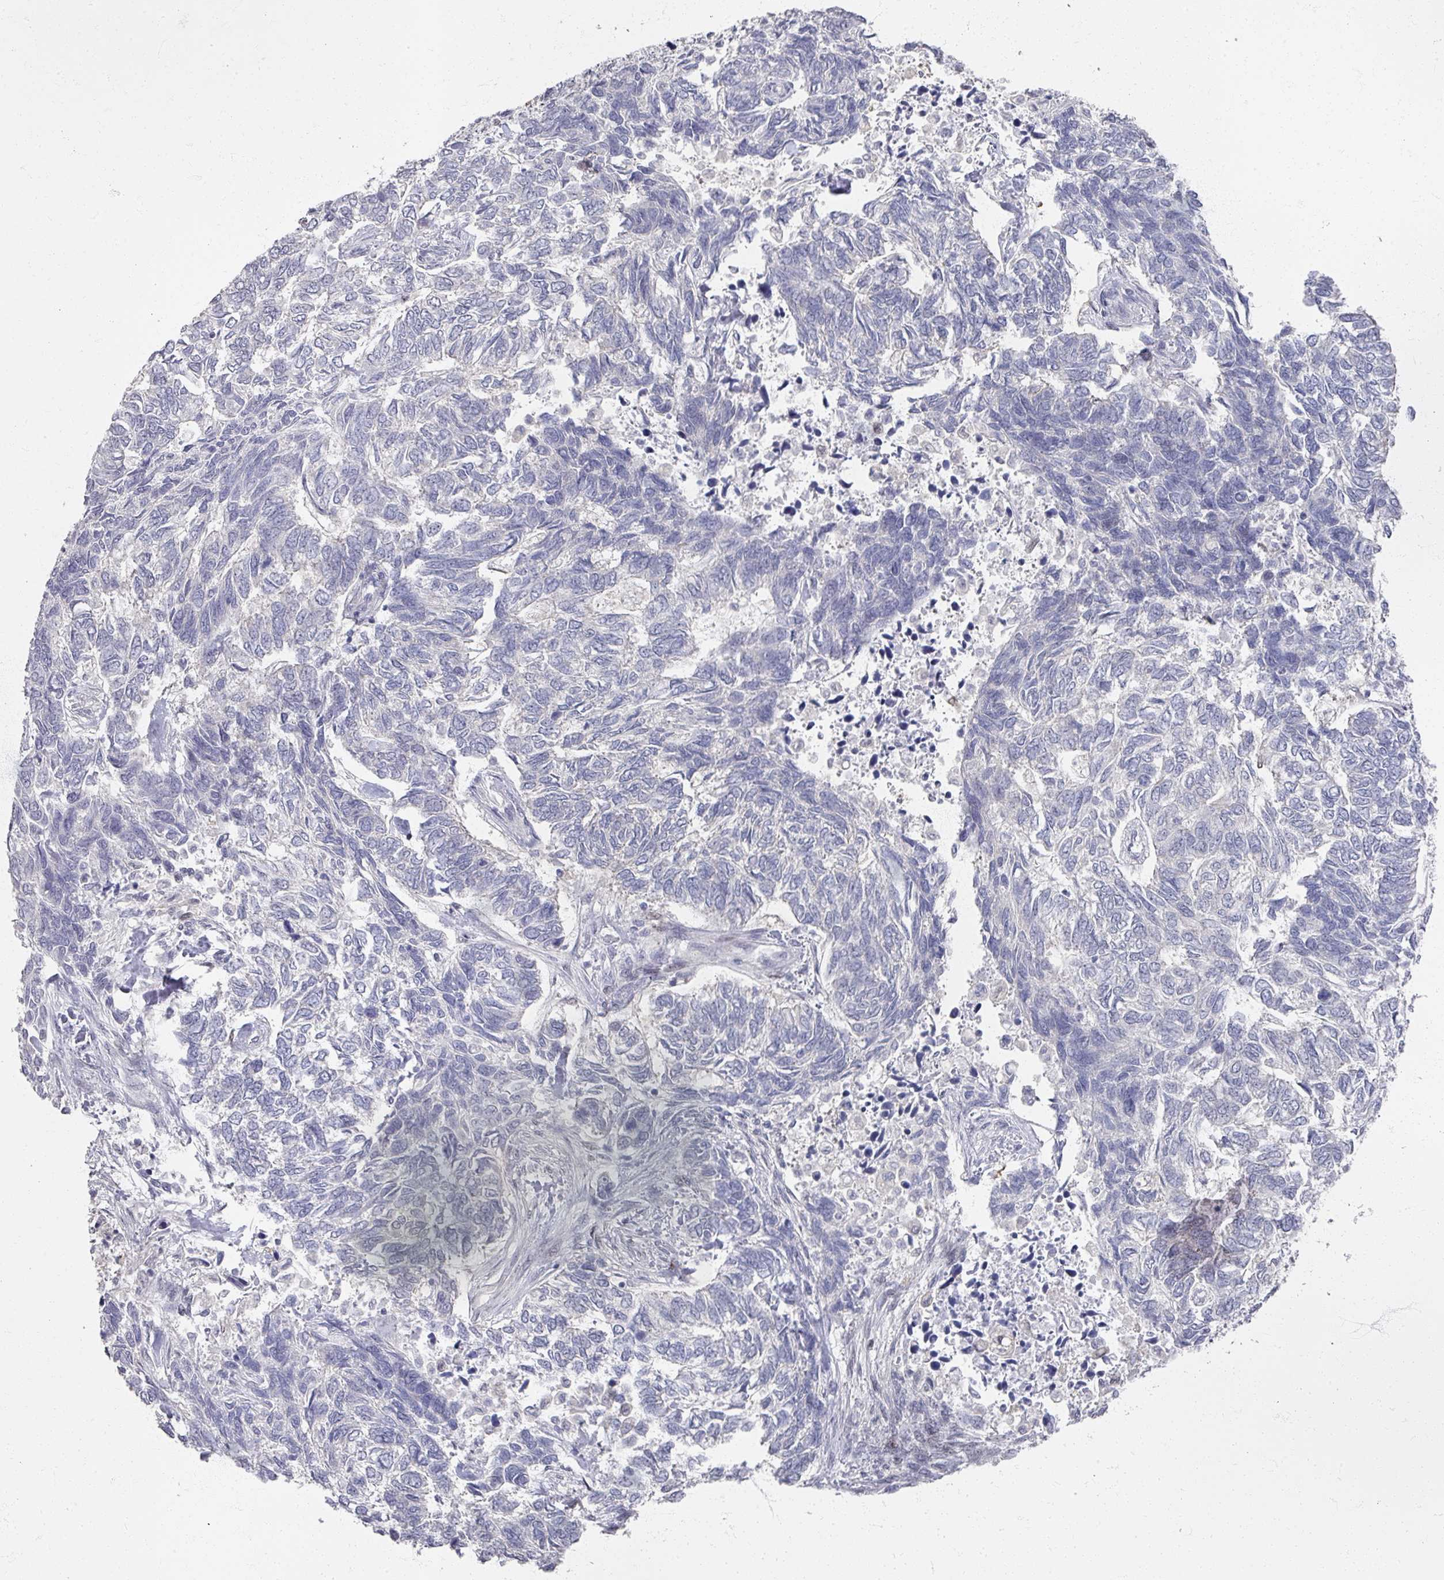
{"staining": {"intensity": "negative", "quantity": "none", "location": "none"}, "tissue": "skin cancer", "cell_type": "Tumor cells", "image_type": "cancer", "snomed": [{"axis": "morphology", "description": "Basal cell carcinoma"}, {"axis": "topography", "description": "Skin"}], "caption": "Immunohistochemistry of human basal cell carcinoma (skin) shows no staining in tumor cells.", "gene": "TTYH3", "patient": {"sex": "female", "age": 65}}